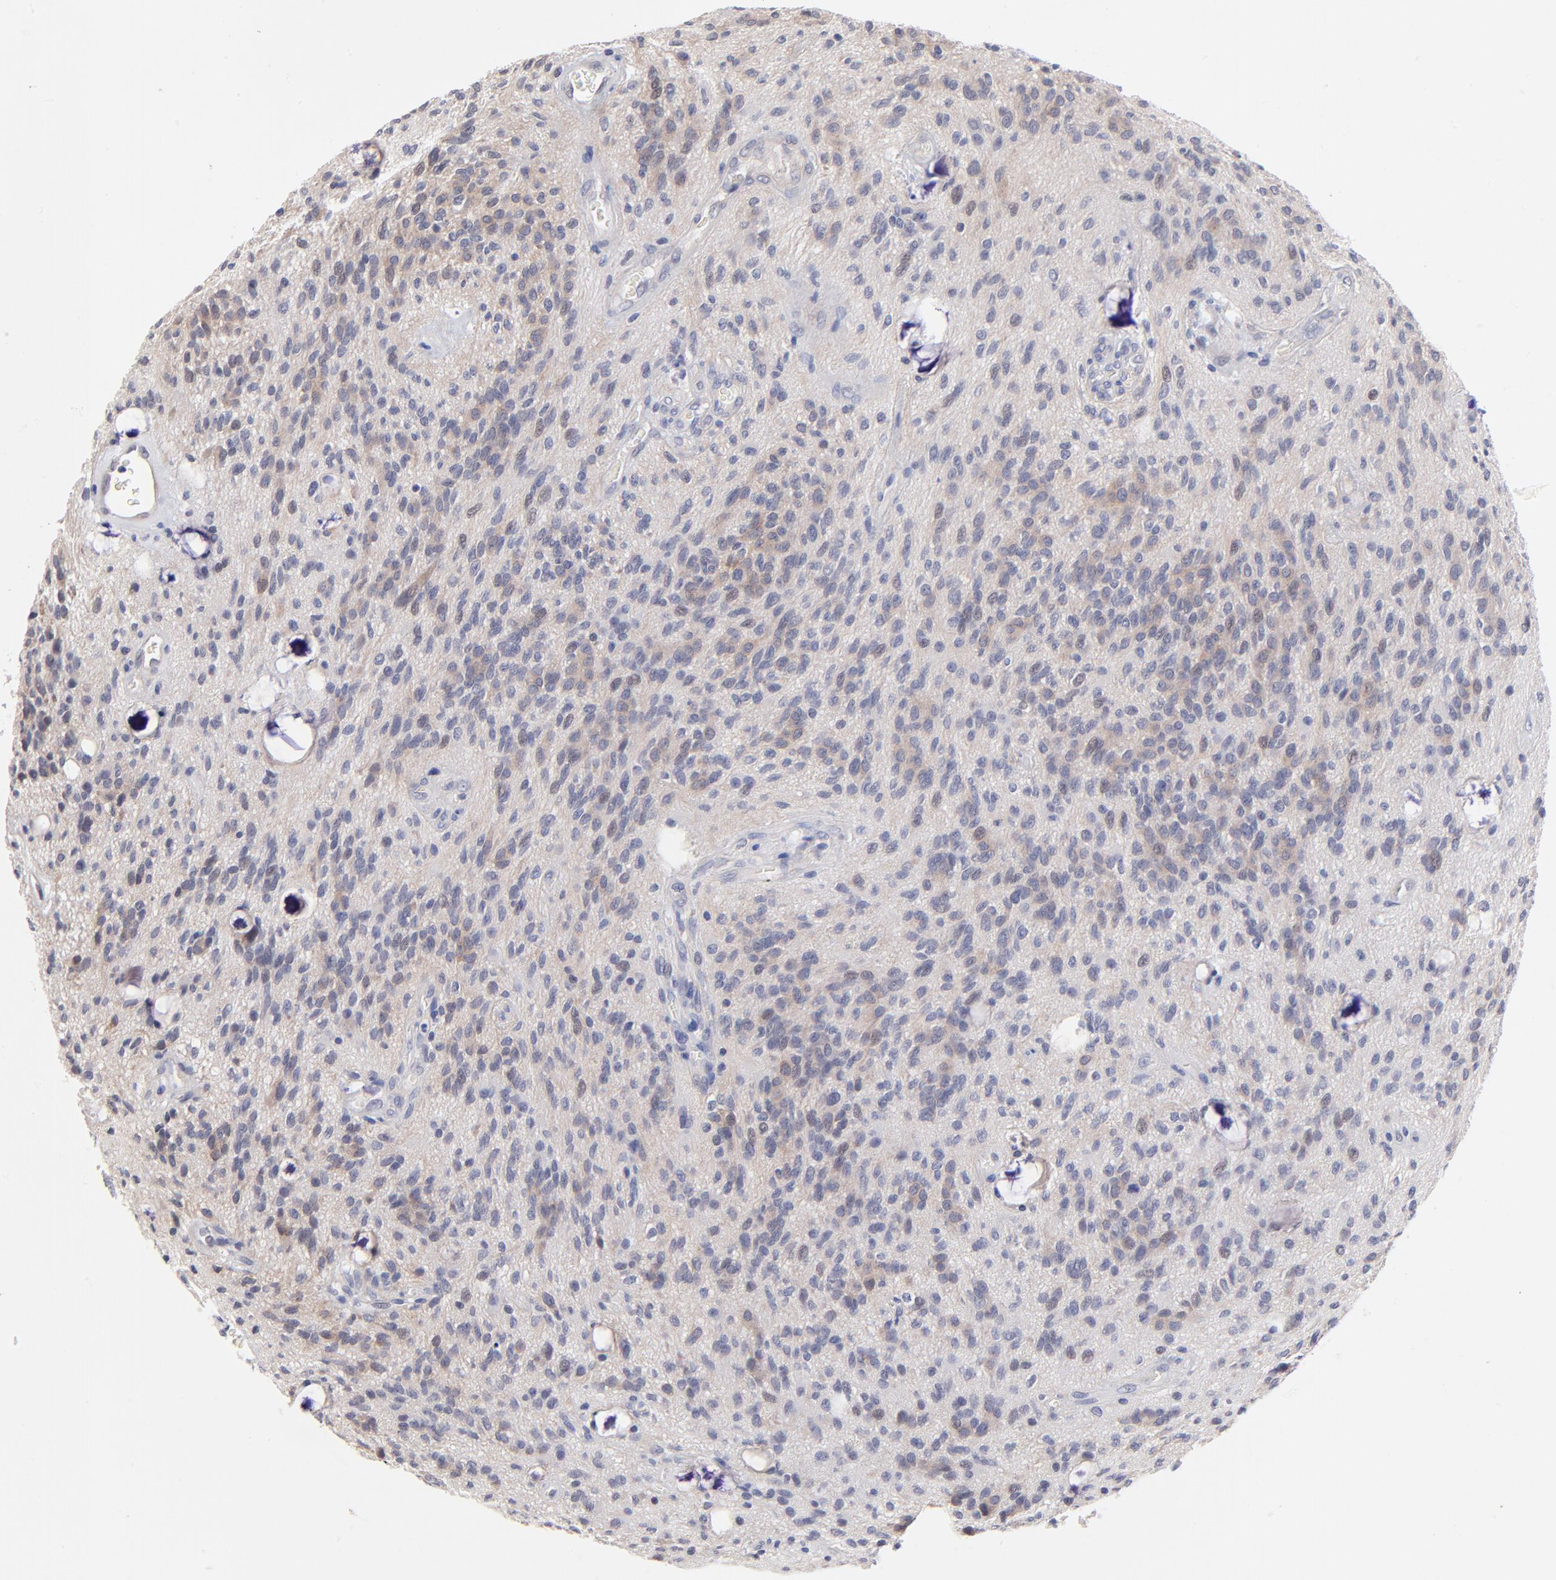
{"staining": {"intensity": "weak", "quantity": "25%-75%", "location": "cytoplasmic/membranous"}, "tissue": "glioma", "cell_type": "Tumor cells", "image_type": "cancer", "snomed": [{"axis": "morphology", "description": "Glioma, malignant, Low grade"}, {"axis": "topography", "description": "Brain"}], "caption": "Tumor cells reveal low levels of weak cytoplasmic/membranous positivity in about 25%-75% of cells in human malignant glioma (low-grade).", "gene": "FBXO8", "patient": {"sex": "female", "age": 15}}